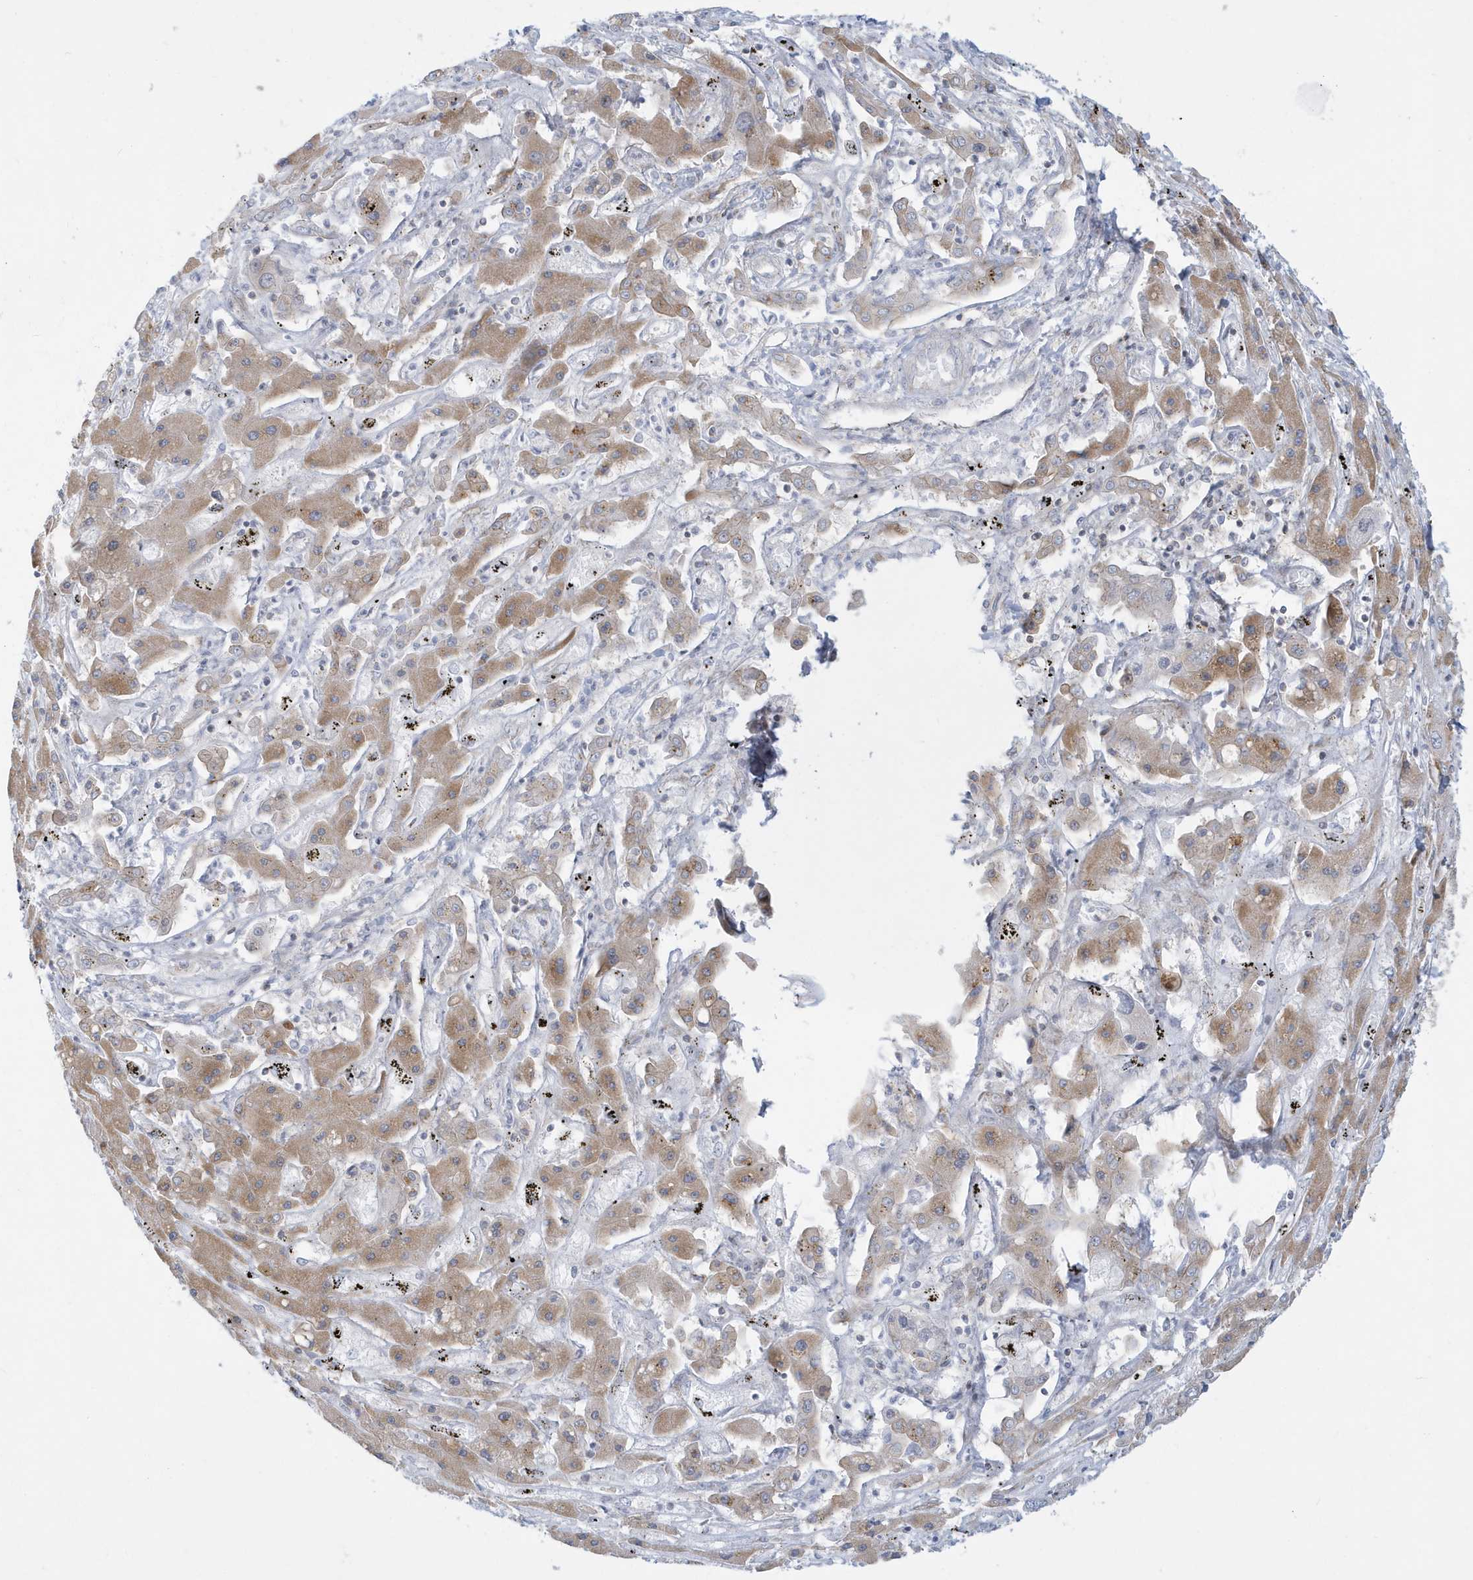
{"staining": {"intensity": "weak", "quantity": "25%-75%", "location": "cytoplasmic/membranous"}, "tissue": "liver cancer", "cell_type": "Tumor cells", "image_type": "cancer", "snomed": [{"axis": "morphology", "description": "Cholangiocarcinoma"}, {"axis": "topography", "description": "Liver"}], "caption": "Human liver cancer (cholangiocarcinoma) stained for a protein (brown) reveals weak cytoplasmic/membranous positive positivity in about 25%-75% of tumor cells.", "gene": "SLAMF9", "patient": {"sex": "male", "age": 67}}